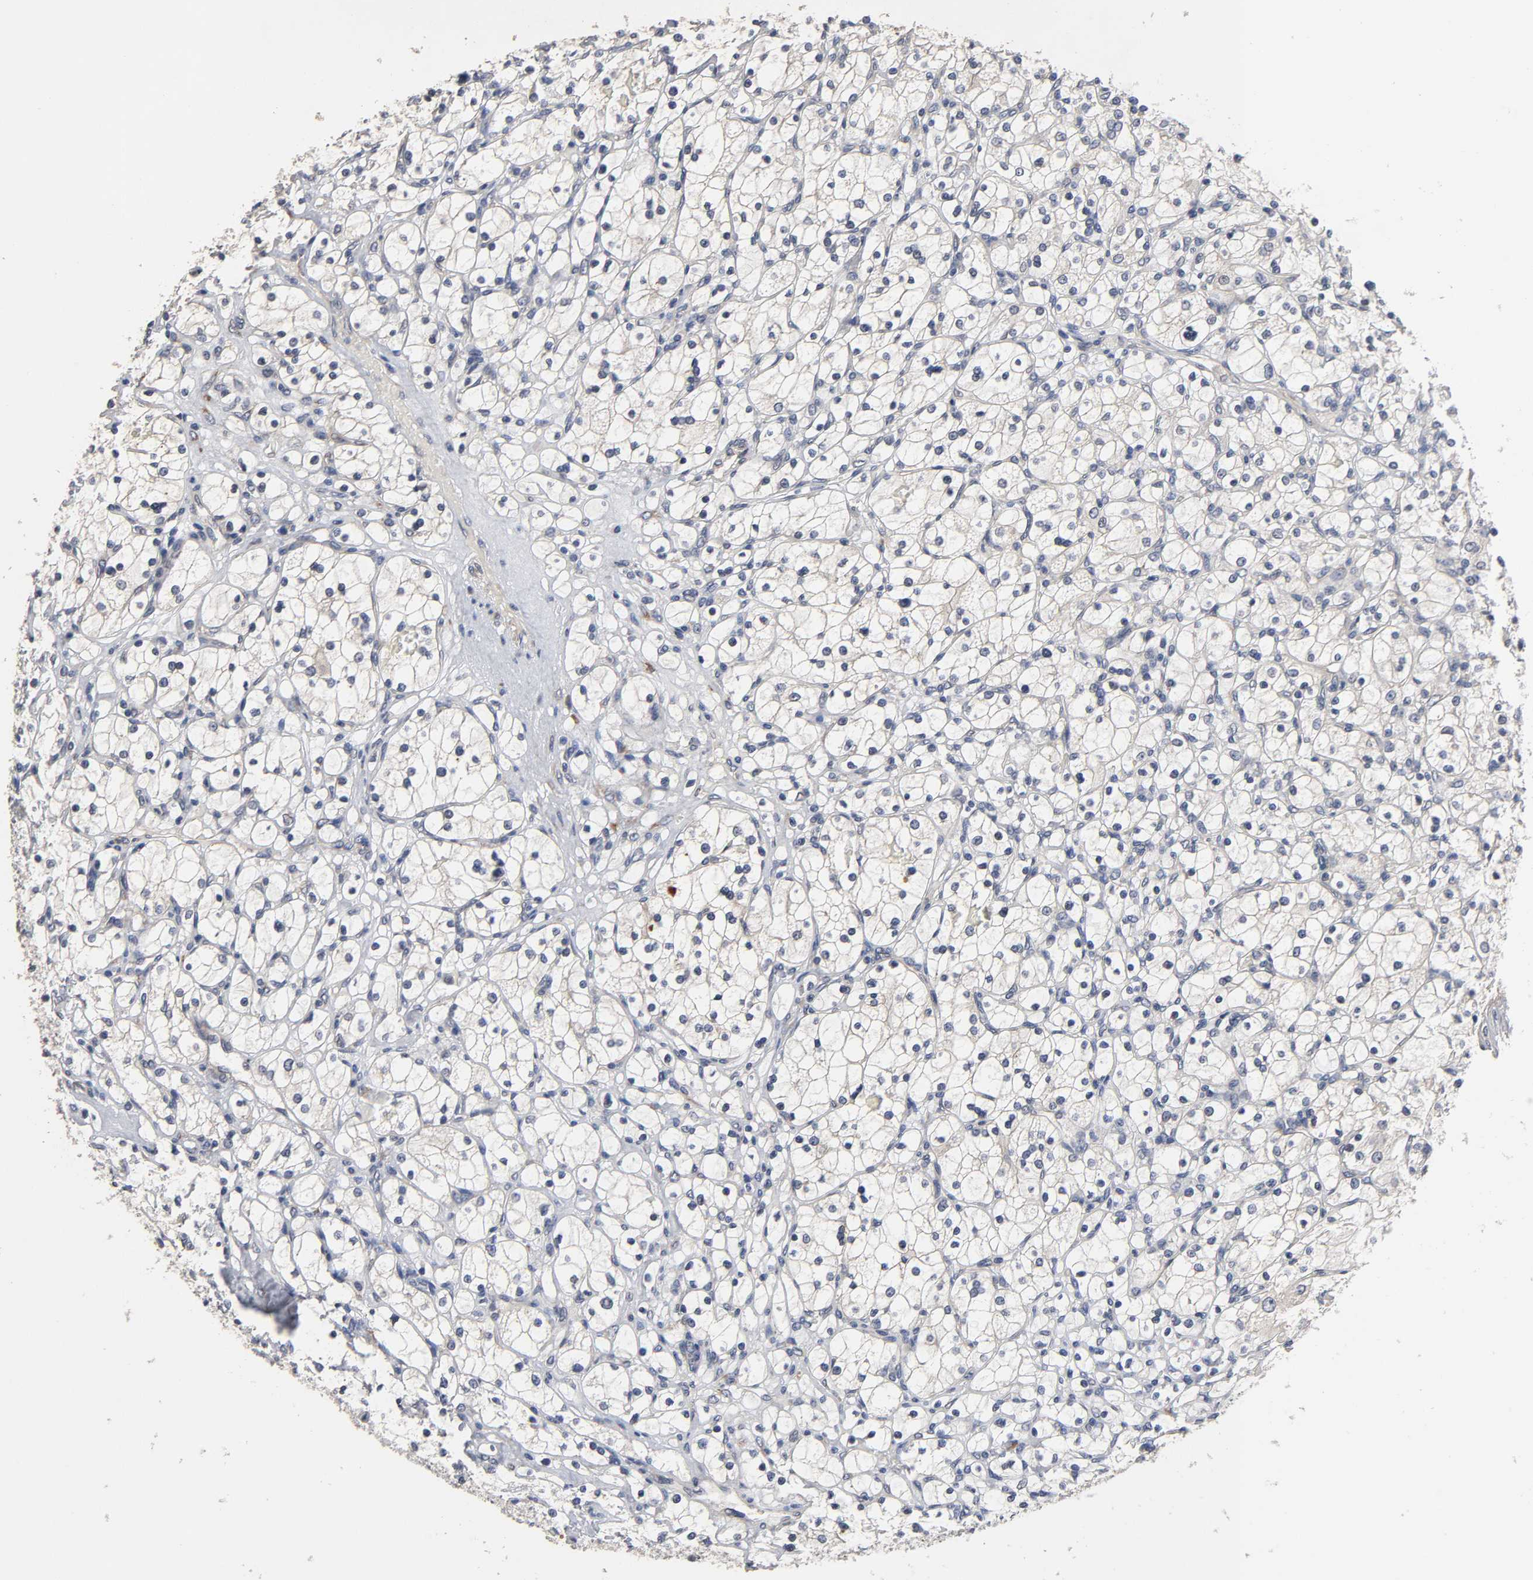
{"staining": {"intensity": "negative", "quantity": "none", "location": "none"}, "tissue": "renal cancer", "cell_type": "Tumor cells", "image_type": "cancer", "snomed": [{"axis": "morphology", "description": "Adenocarcinoma, NOS"}, {"axis": "topography", "description": "Kidney"}], "caption": "DAB immunohistochemical staining of human renal cancer demonstrates no significant staining in tumor cells.", "gene": "HDLBP", "patient": {"sex": "female", "age": 83}}